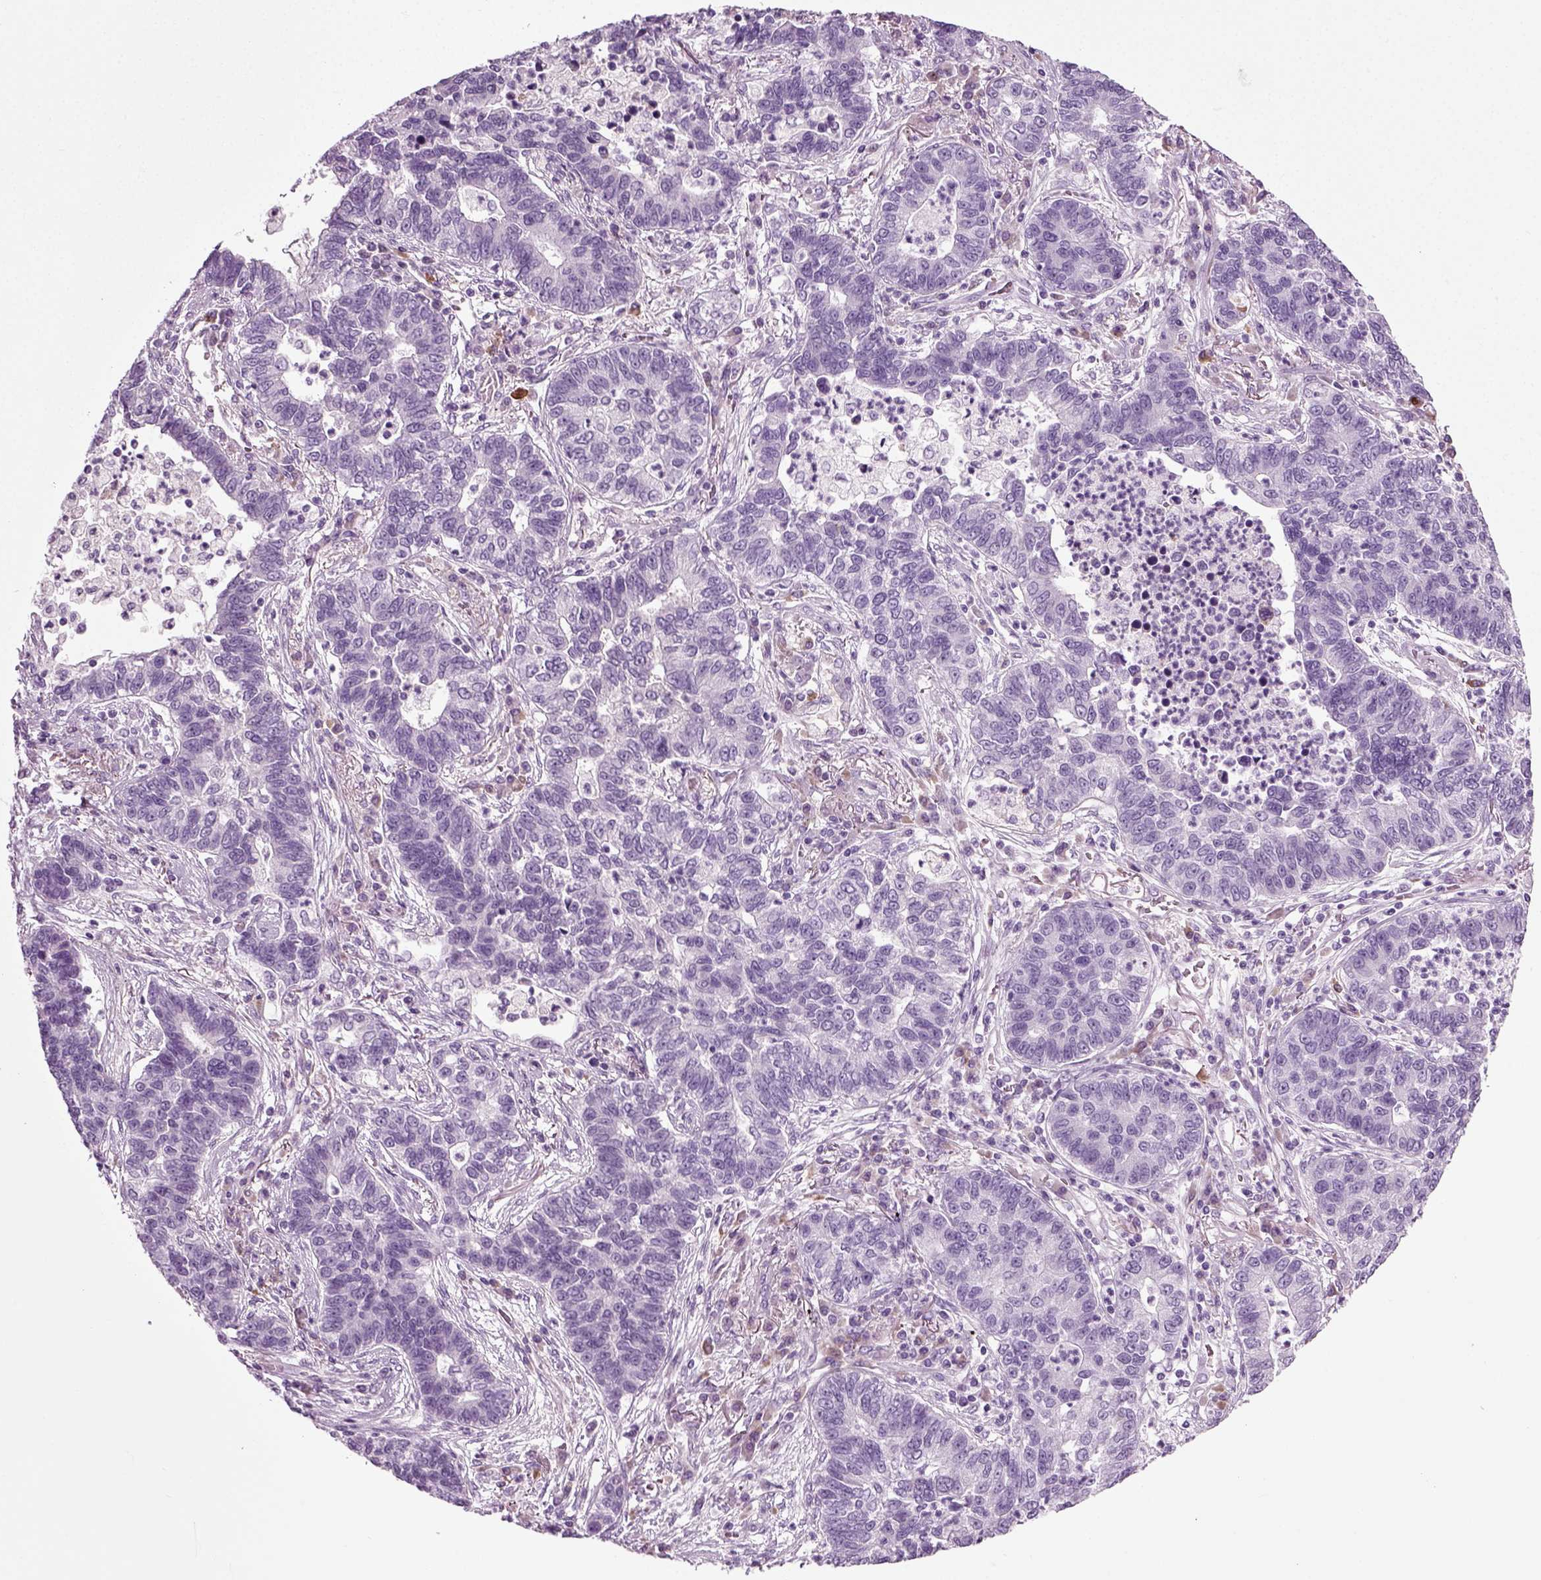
{"staining": {"intensity": "negative", "quantity": "none", "location": "none"}, "tissue": "lung cancer", "cell_type": "Tumor cells", "image_type": "cancer", "snomed": [{"axis": "morphology", "description": "Adenocarcinoma, NOS"}, {"axis": "topography", "description": "Lung"}], "caption": "The micrograph demonstrates no significant staining in tumor cells of lung cancer (adenocarcinoma).", "gene": "PRLH", "patient": {"sex": "female", "age": 57}}